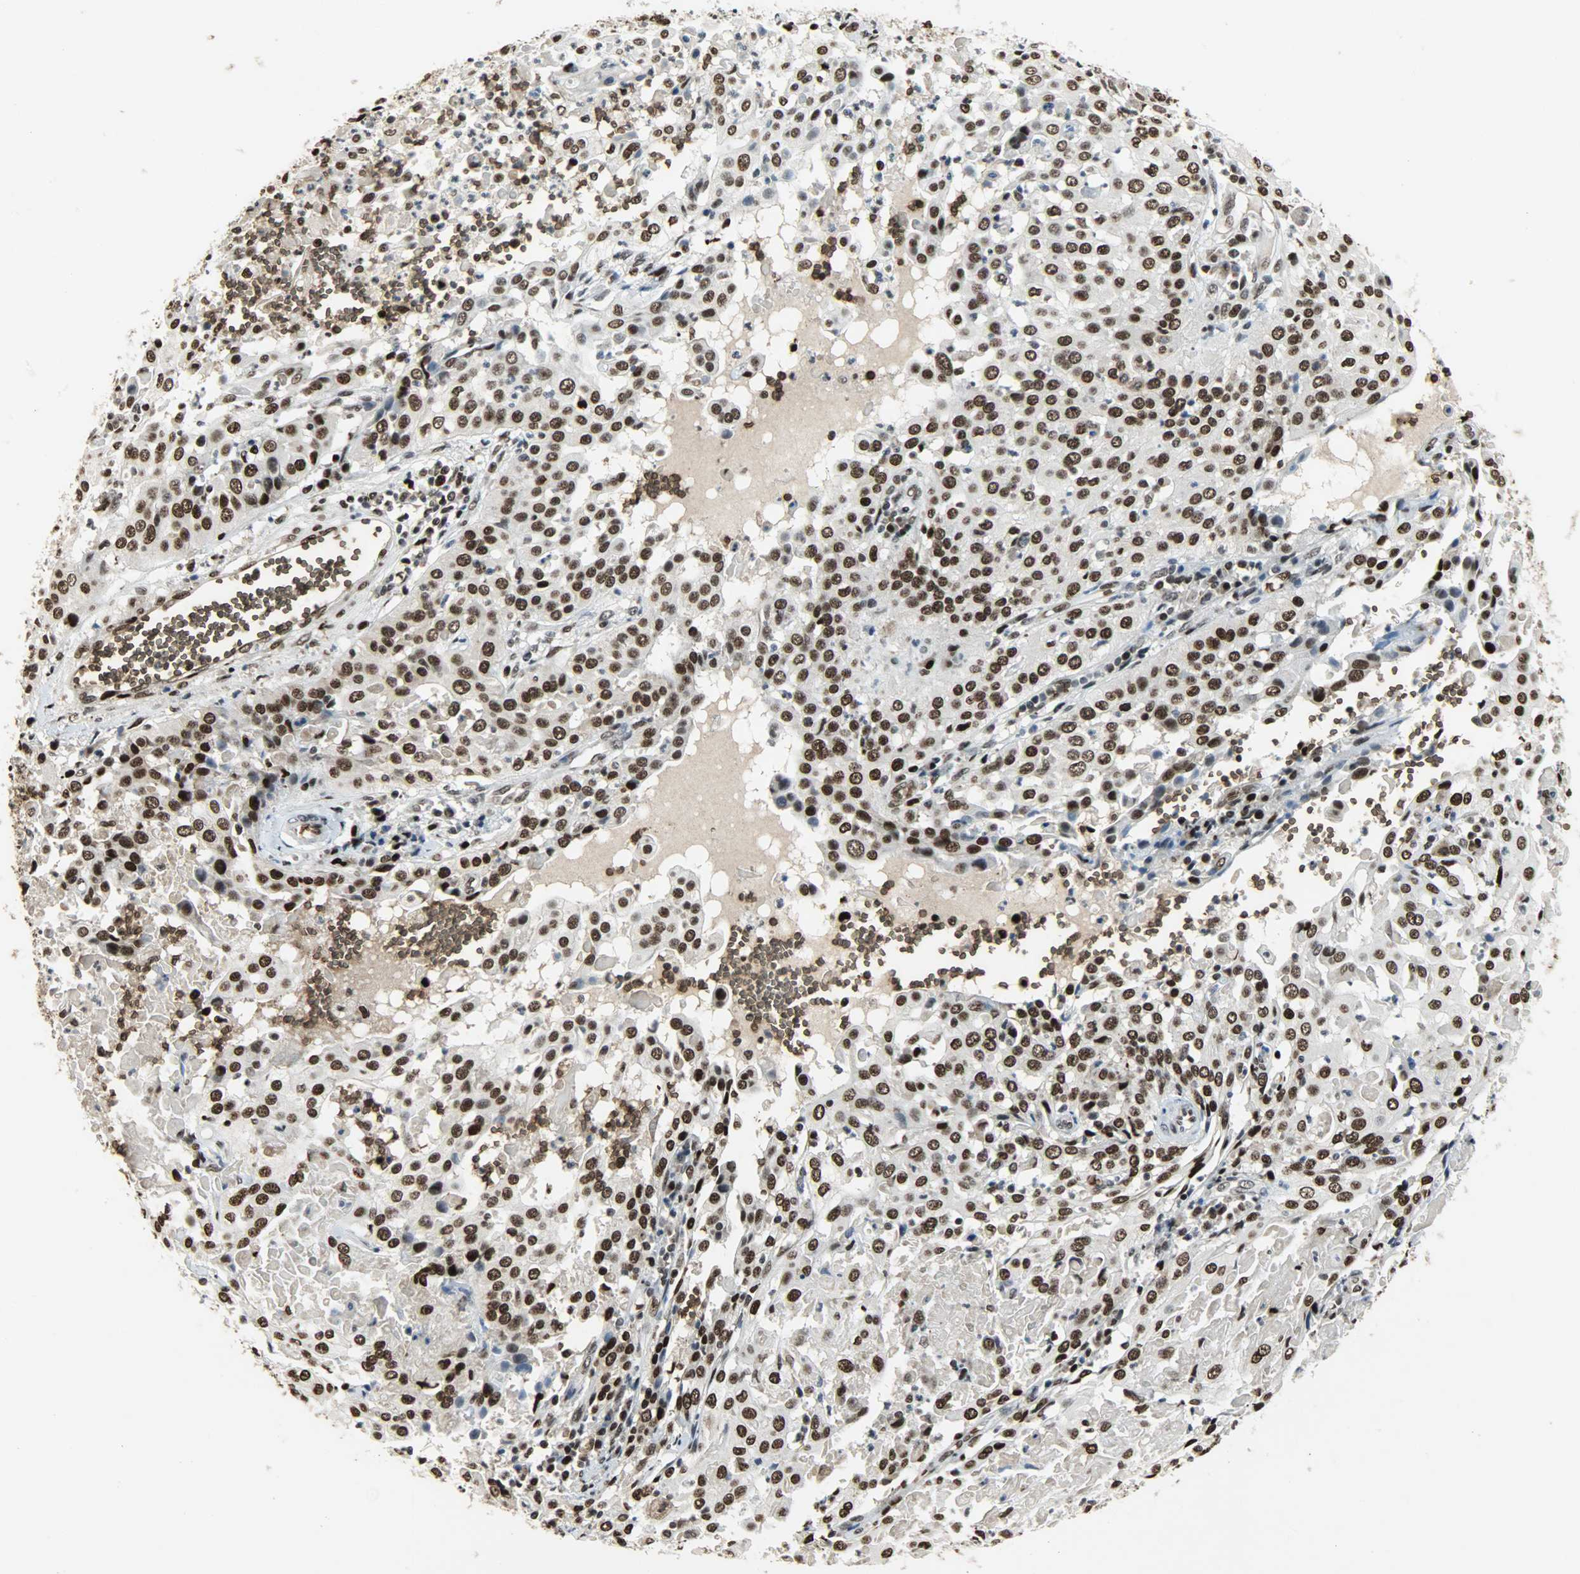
{"staining": {"intensity": "strong", "quantity": ">75%", "location": "cytoplasmic/membranous,nuclear"}, "tissue": "cervical cancer", "cell_type": "Tumor cells", "image_type": "cancer", "snomed": [{"axis": "morphology", "description": "Squamous cell carcinoma, NOS"}, {"axis": "topography", "description": "Cervix"}], "caption": "Tumor cells exhibit strong cytoplasmic/membranous and nuclear expression in approximately >75% of cells in squamous cell carcinoma (cervical). The staining is performed using DAB brown chromogen to label protein expression. The nuclei are counter-stained blue using hematoxylin.", "gene": "SNAI1", "patient": {"sex": "female", "age": 39}}